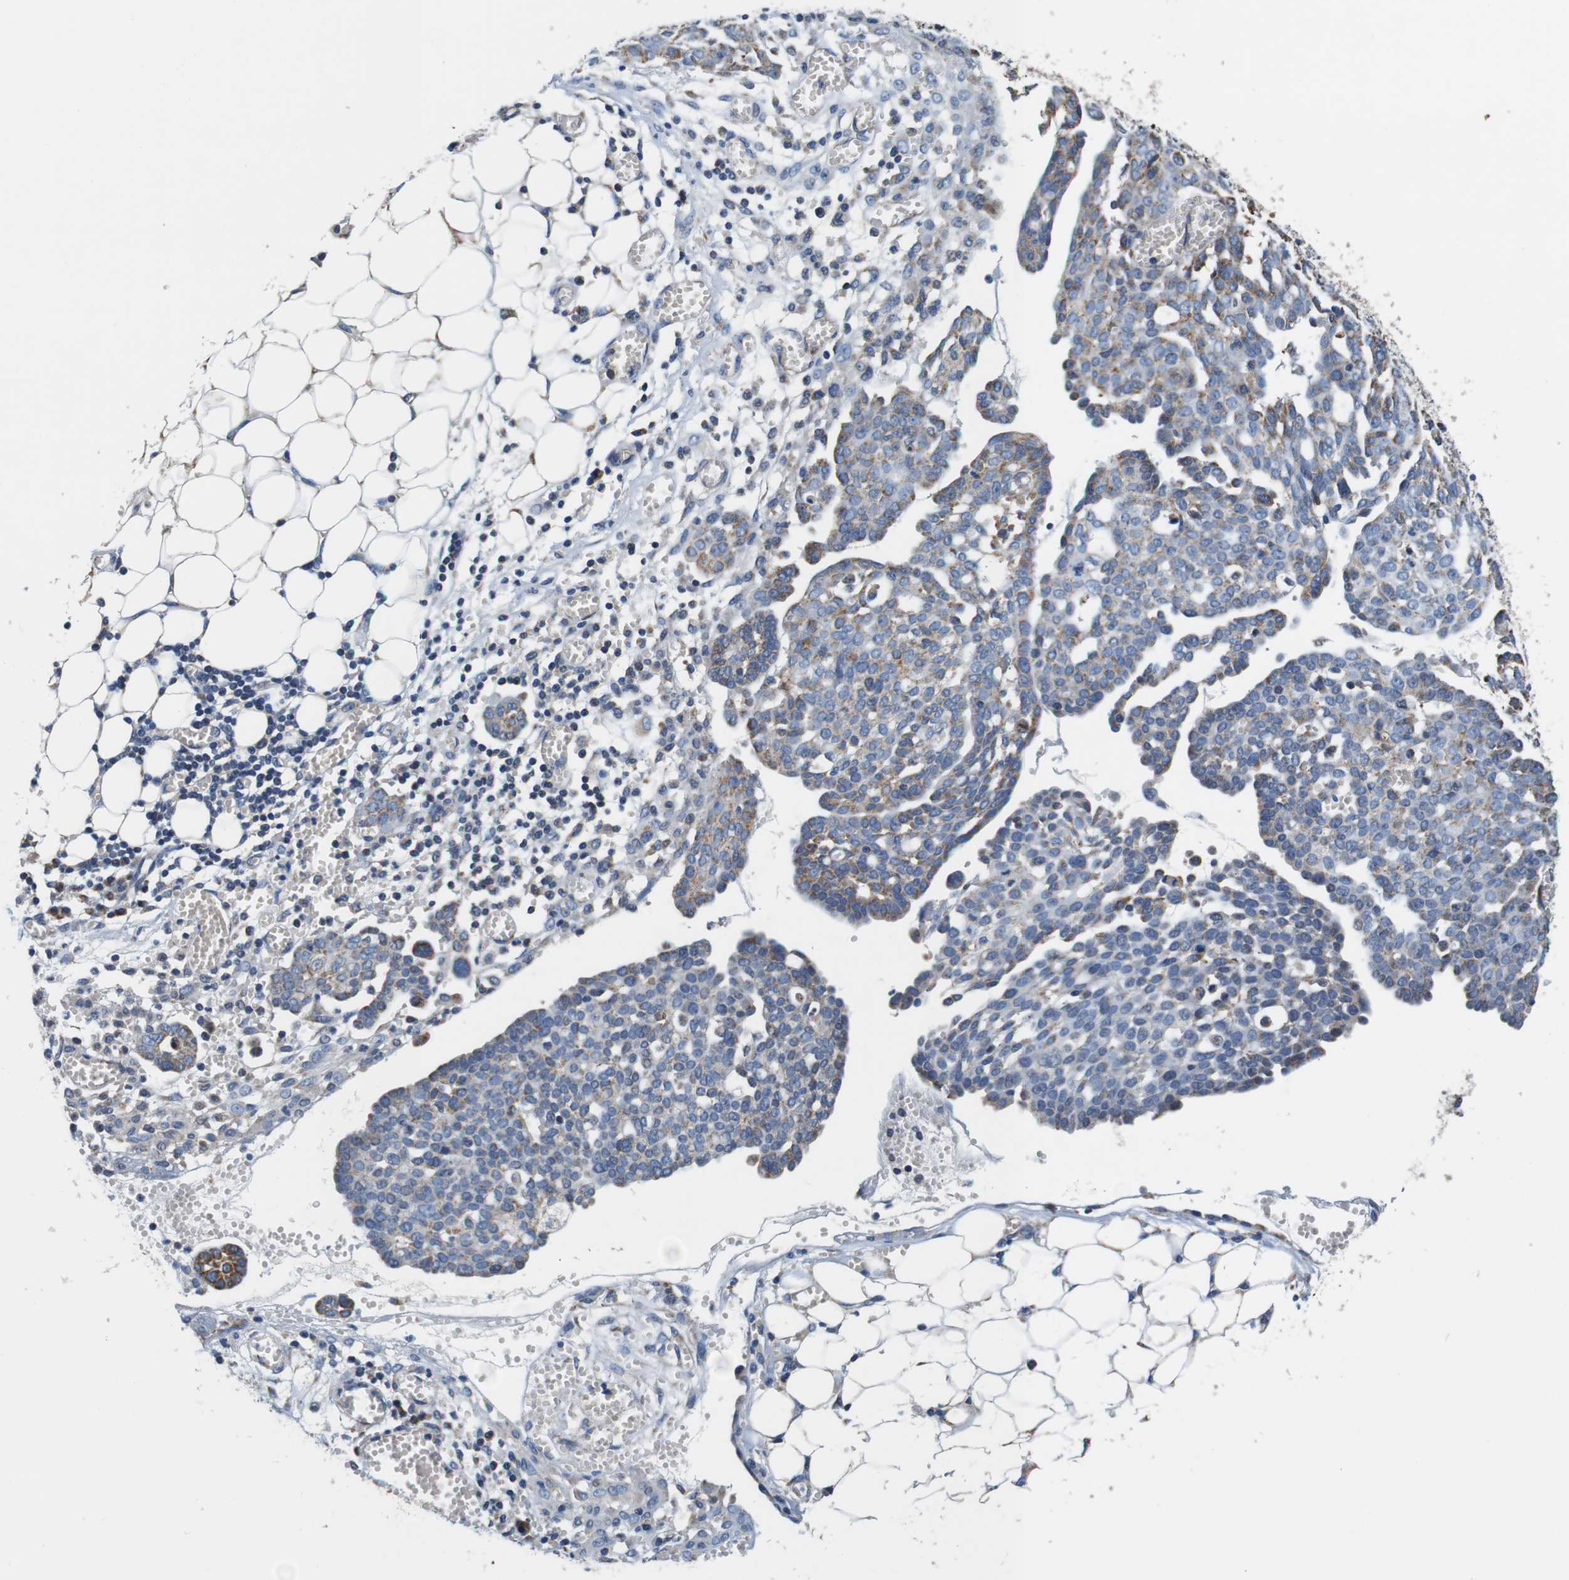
{"staining": {"intensity": "weak", "quantity": ">75%", "location": "cytoplasmic/membranous"}, "tissue": "ovarian cancer", "cell_type": "Tumor cells", "image_type": "cancer", "snomed": [{"axis": "morphology", "description": "Cystadenocarcinoma, serous, NOS"}, {"axis": "topography", "description": "Soft tissue"}, {"axis": "topography", "description": "Ovary"}], "caption": "Protein expression analysis of ovarian cancer exhibits weak cytoplasmic/membranous staining in about >75% of tumor cells.", "gene": "LRP4", "patient": {"sex": "female", "age": 57}}